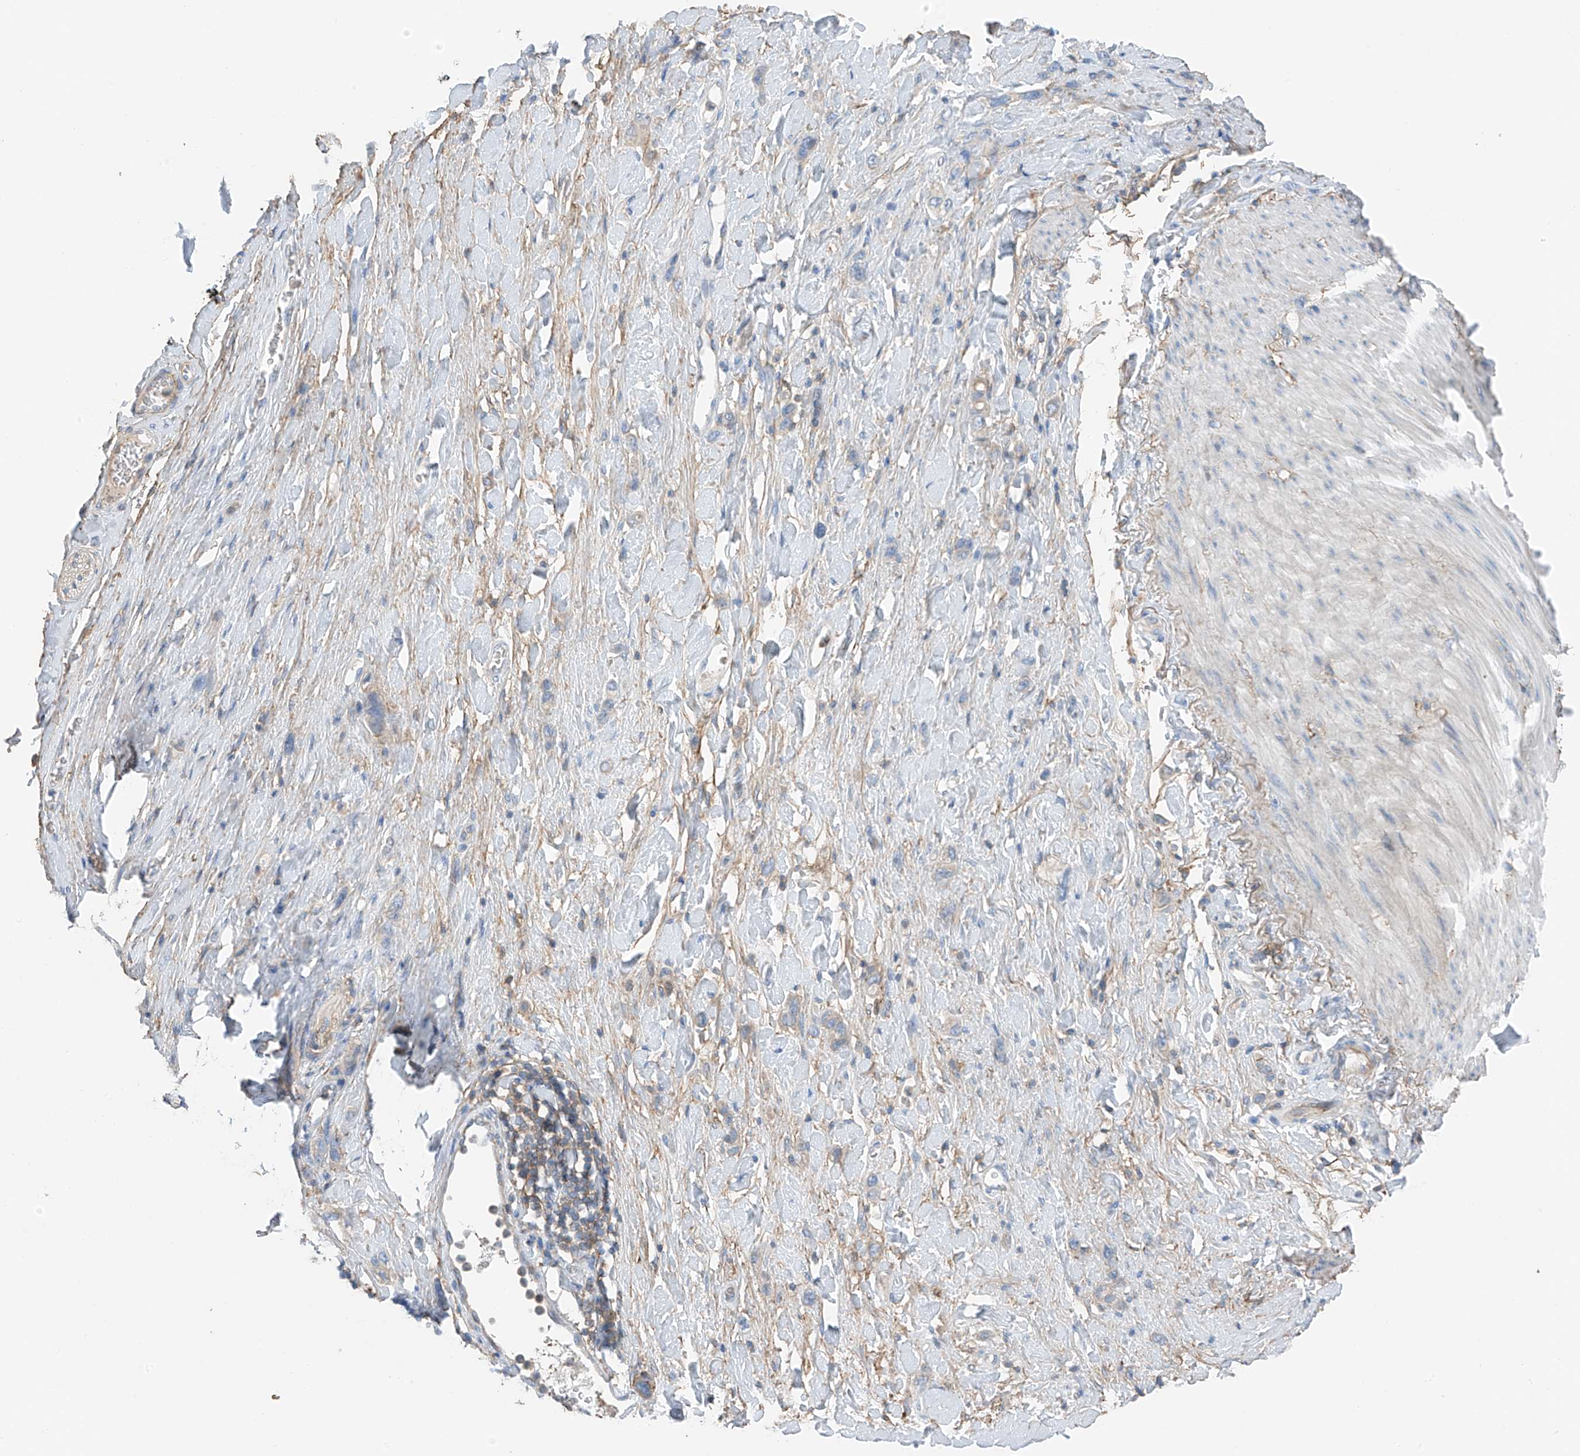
{"staining": {"intensity": "negative", "quantity": "none", "location": "none"}, "tissue": "stomach cancer", "cell_type": "Tumor cells", "image_type": "cancer", "snomed": [{"axis": "morphology", "description": "Adenocarcinoma, NOS"}, {"axis": "topography", "description": "Stomach"}], "caption": "DAB (3,3'-diaminobenzidine) immunohistochemical staining of stomach cancer shows no significant staining in tumor cells.", "gene": "NALCN", "patient": {"sex": "female", "age": 65}}